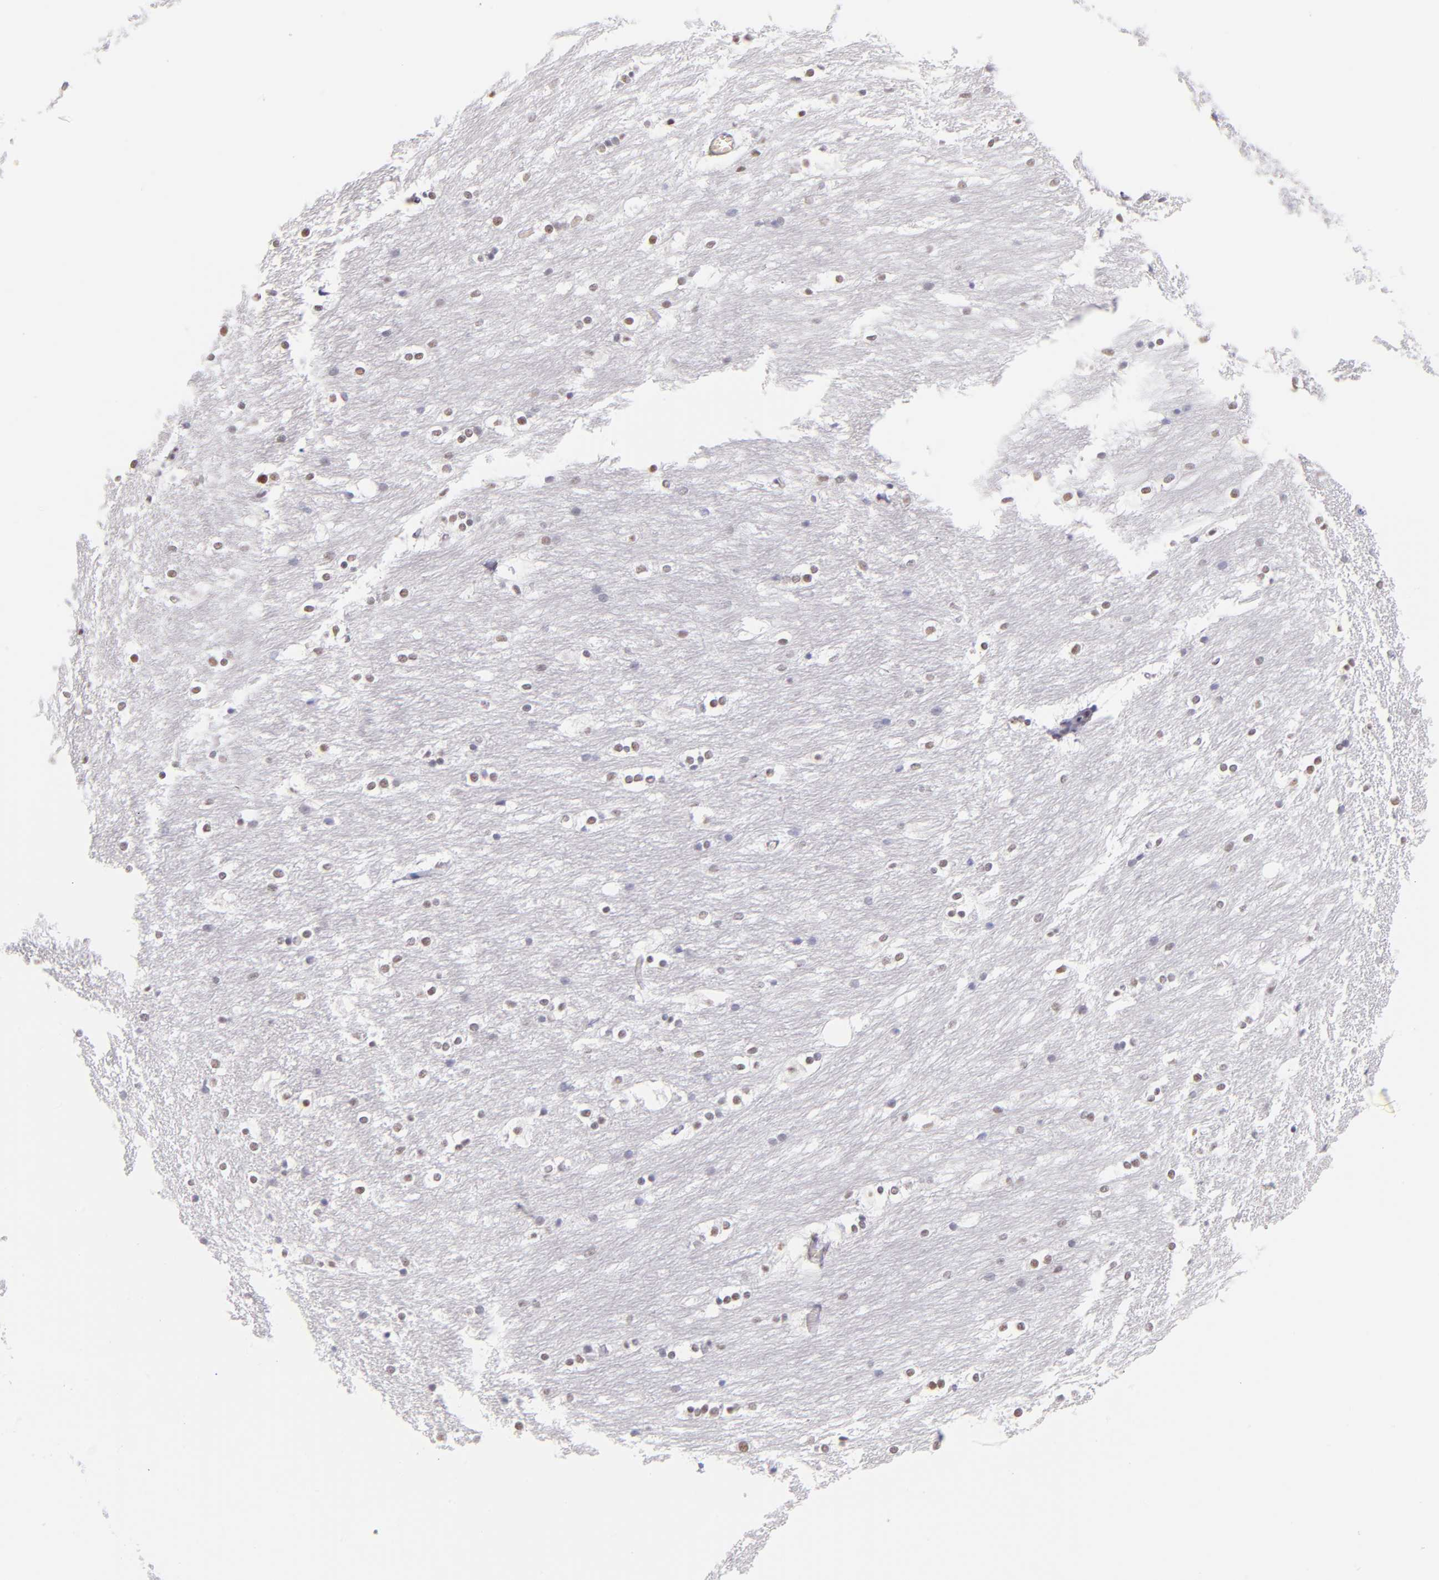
{"staining": {"intensity": "moderate", "quantity": "<25%", "location": "nuclear"}, "tissue": "caudate", "cell_type": "Glial cells", "image_type": "normal", "snomed": [{"axis": "morphology", "description": "Normal tissue, NOS"}, {"axis": "topography", "description": "Lateral ventricle wall"}], "caption": "IHC of benign human caudate reveals low levels of moderate nuclear staining in approximately <25% of glial cells.", "gene": "SNRPB", "patient": {"sex": "female", "age": 19}}